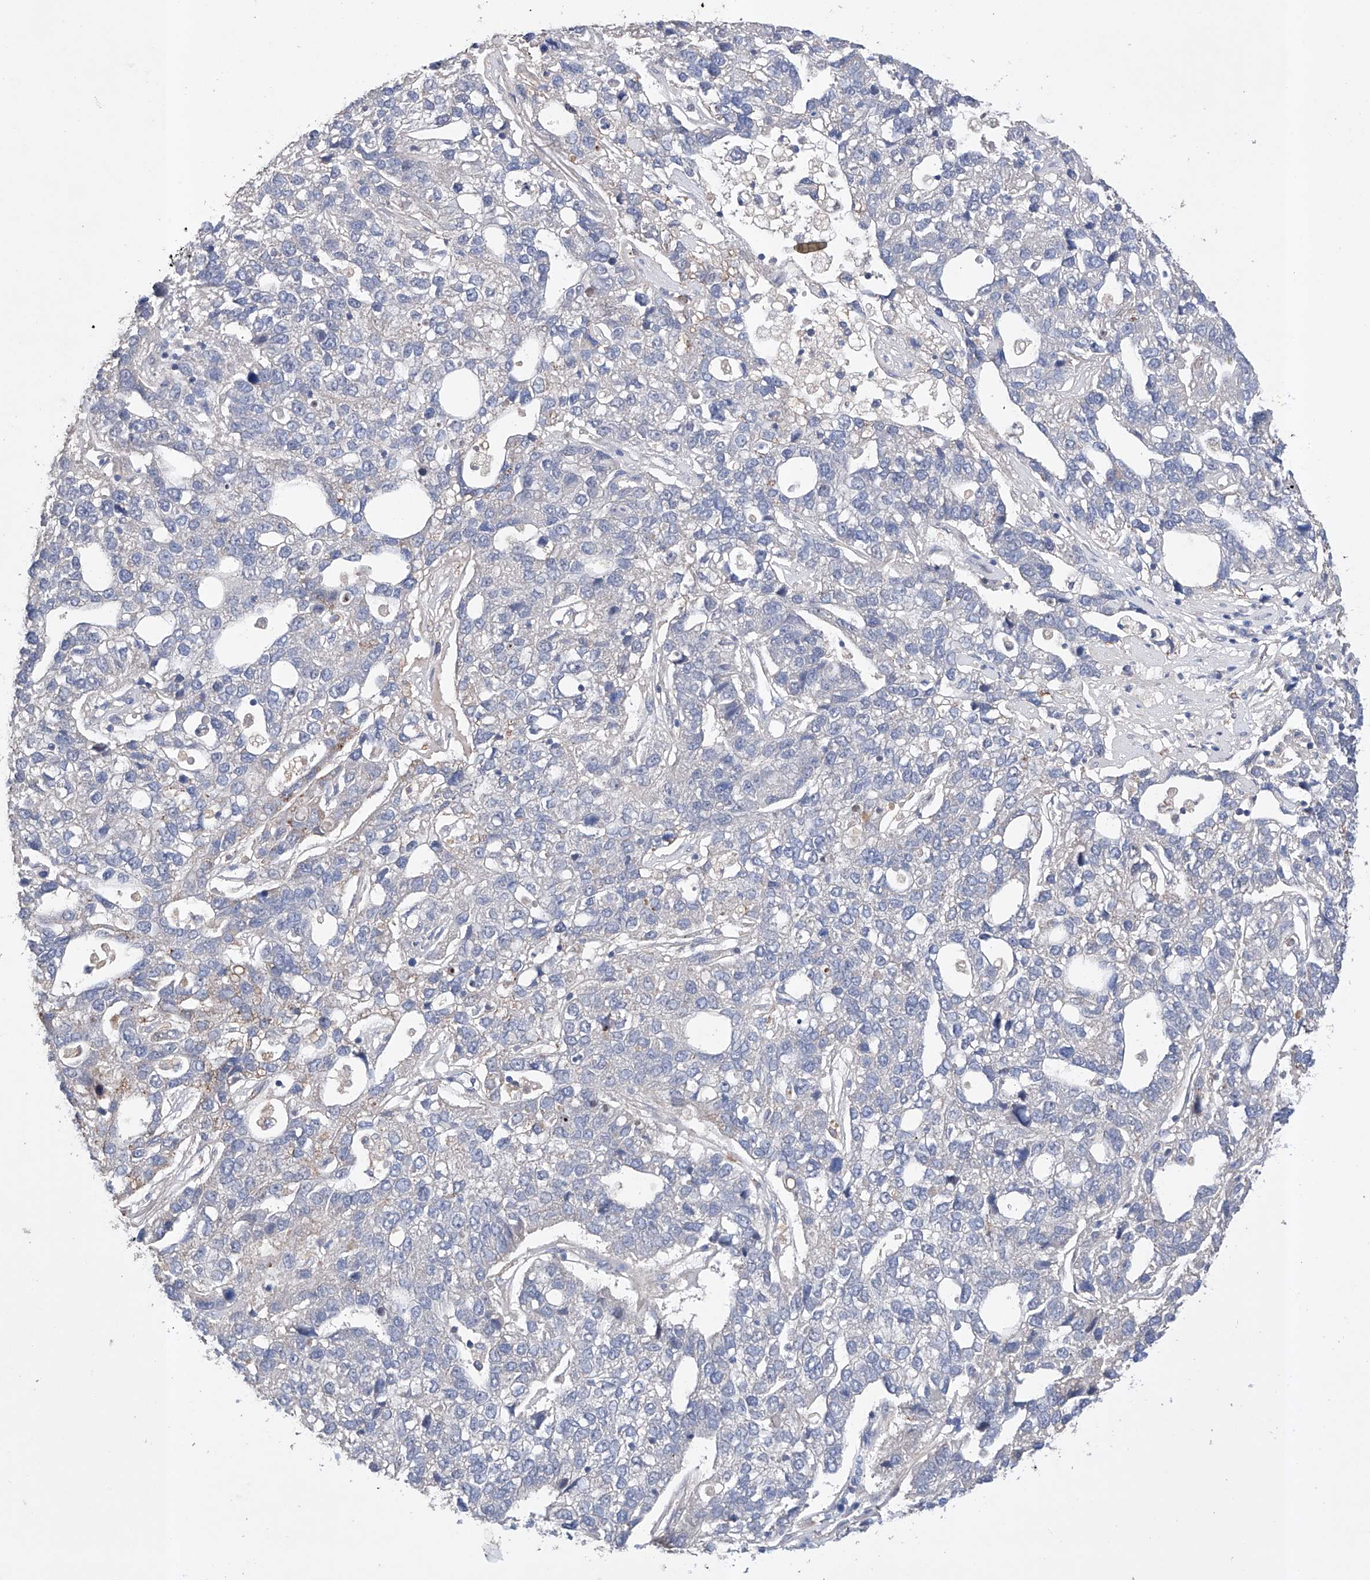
{"staining": {"intensity": "negative", "quantity": "none", "location": "none"}, "tissue": "pancreatic cancer", "cell_type": "Tumor cells", "image_type": "cancer", "snomed": [{"axis": "morphology", "description": "Adenocarcinoma, NOS"}, {"axis": "topography", "description": "Pancreas"}], "caption": "IHC histopathology image of neoplastic tissue: adenocarcinoma (pancreatic) stained with DAB (3,3'-diaminobenzidine) reveals no significant protein positivity in tumor cells.", "gene": "AFG1L", "patient": {"sex": "female", "age": 61}}